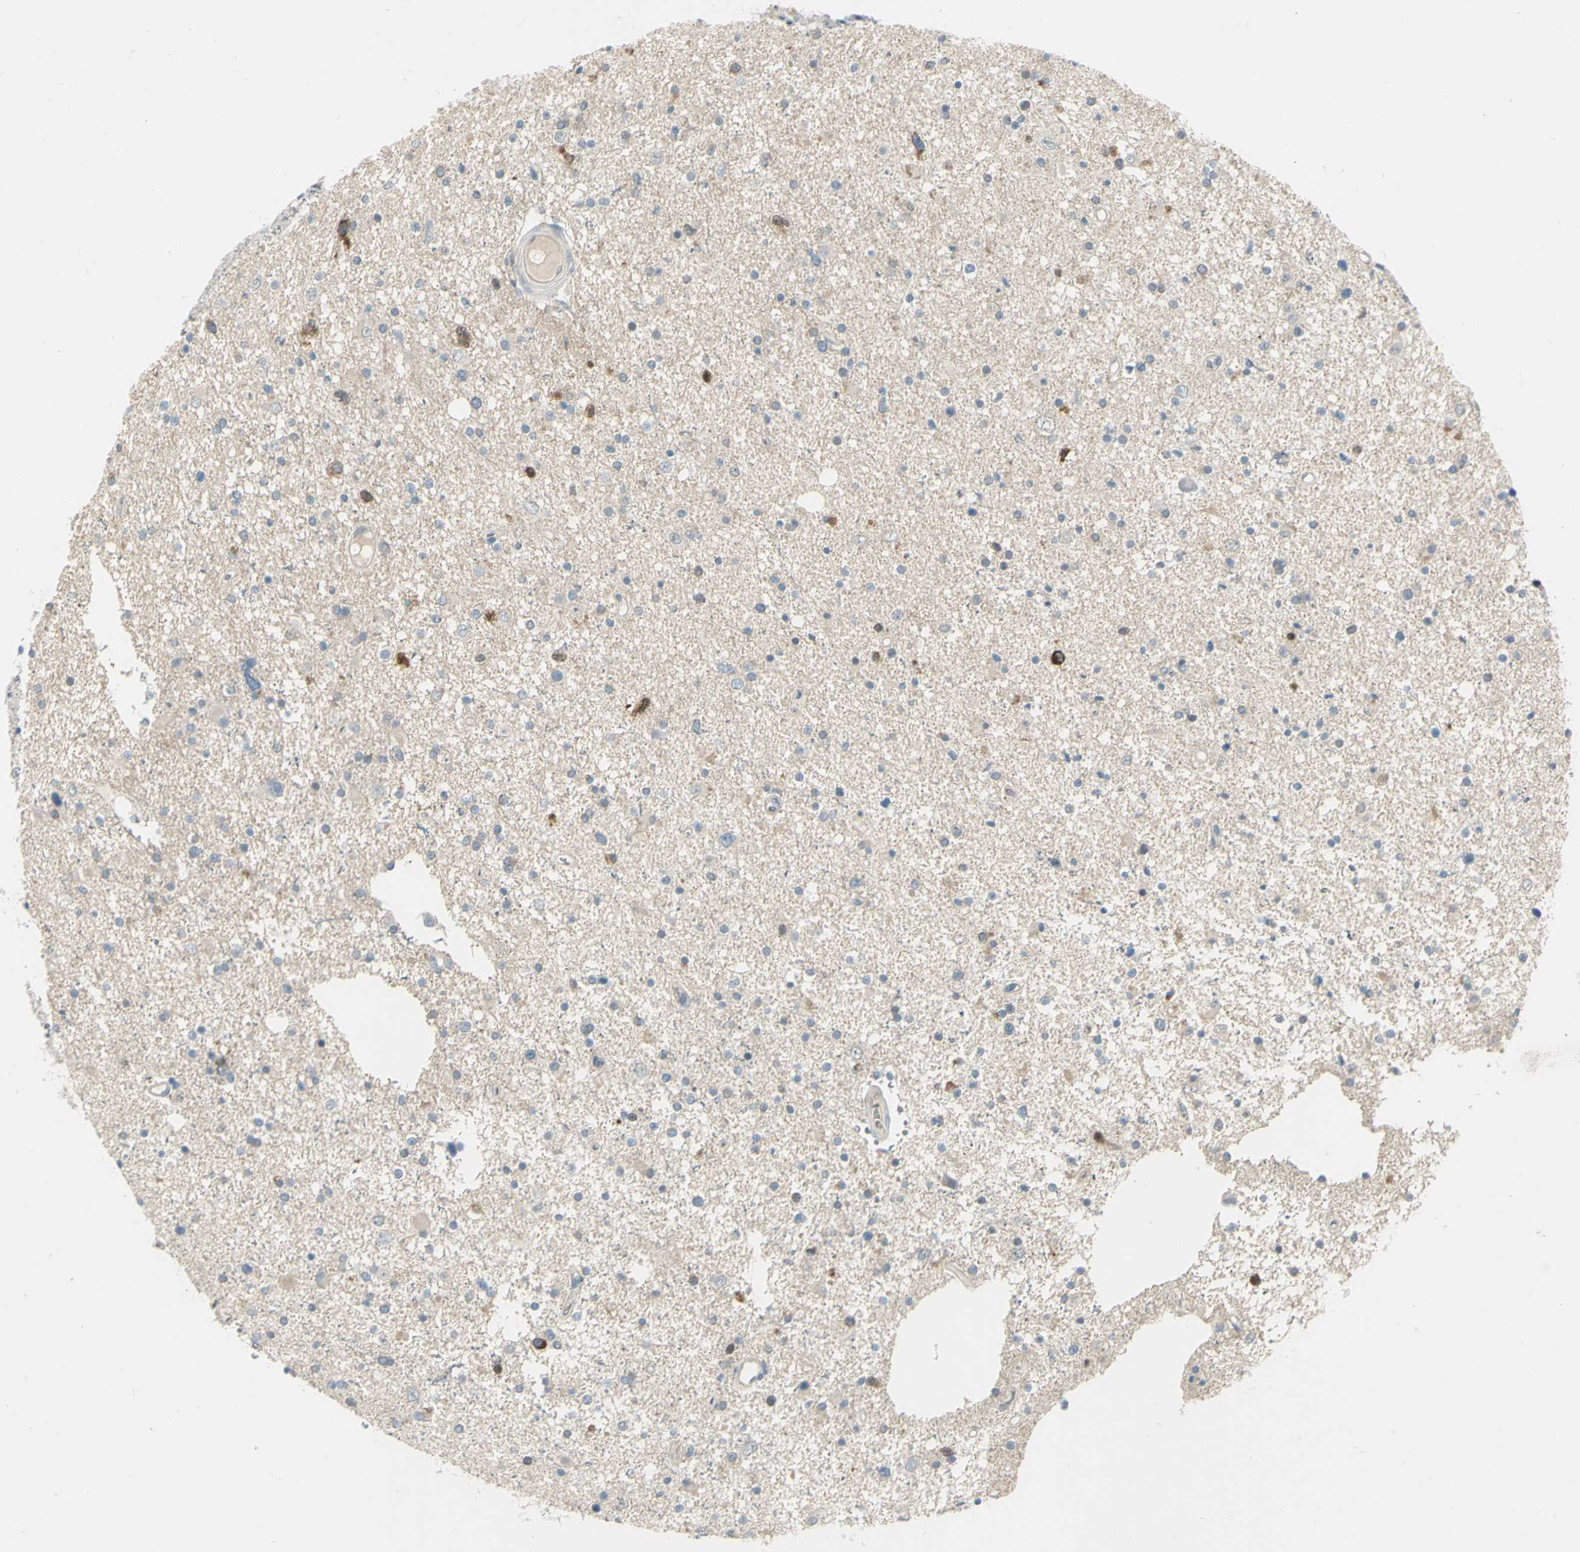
{"staining": {"intensity": "strong", "quantity": "<25%", "location": "cytoplasmic/membranous"}, "tissue": "glioma", "cell_type": "Tumor cells", "image_type": "cancer", "snomed": [{"axis": "morphology", "description": "Glioma, malignant, High grade"}, {"axis": "topography", "description": "Brain"}], "caption": "IHC photomicrograph of neoplastic tissue: human glioma stained using immunohistochemistry (IHC) shows medium levels of strong protein expression localized specifically in the cytoplasmic/membranous of tumor cells, appearing as a cytoplasmic/membranous brown color.", "gene": "CCNB2", "patient": {"sex": "male", "age": 33}}